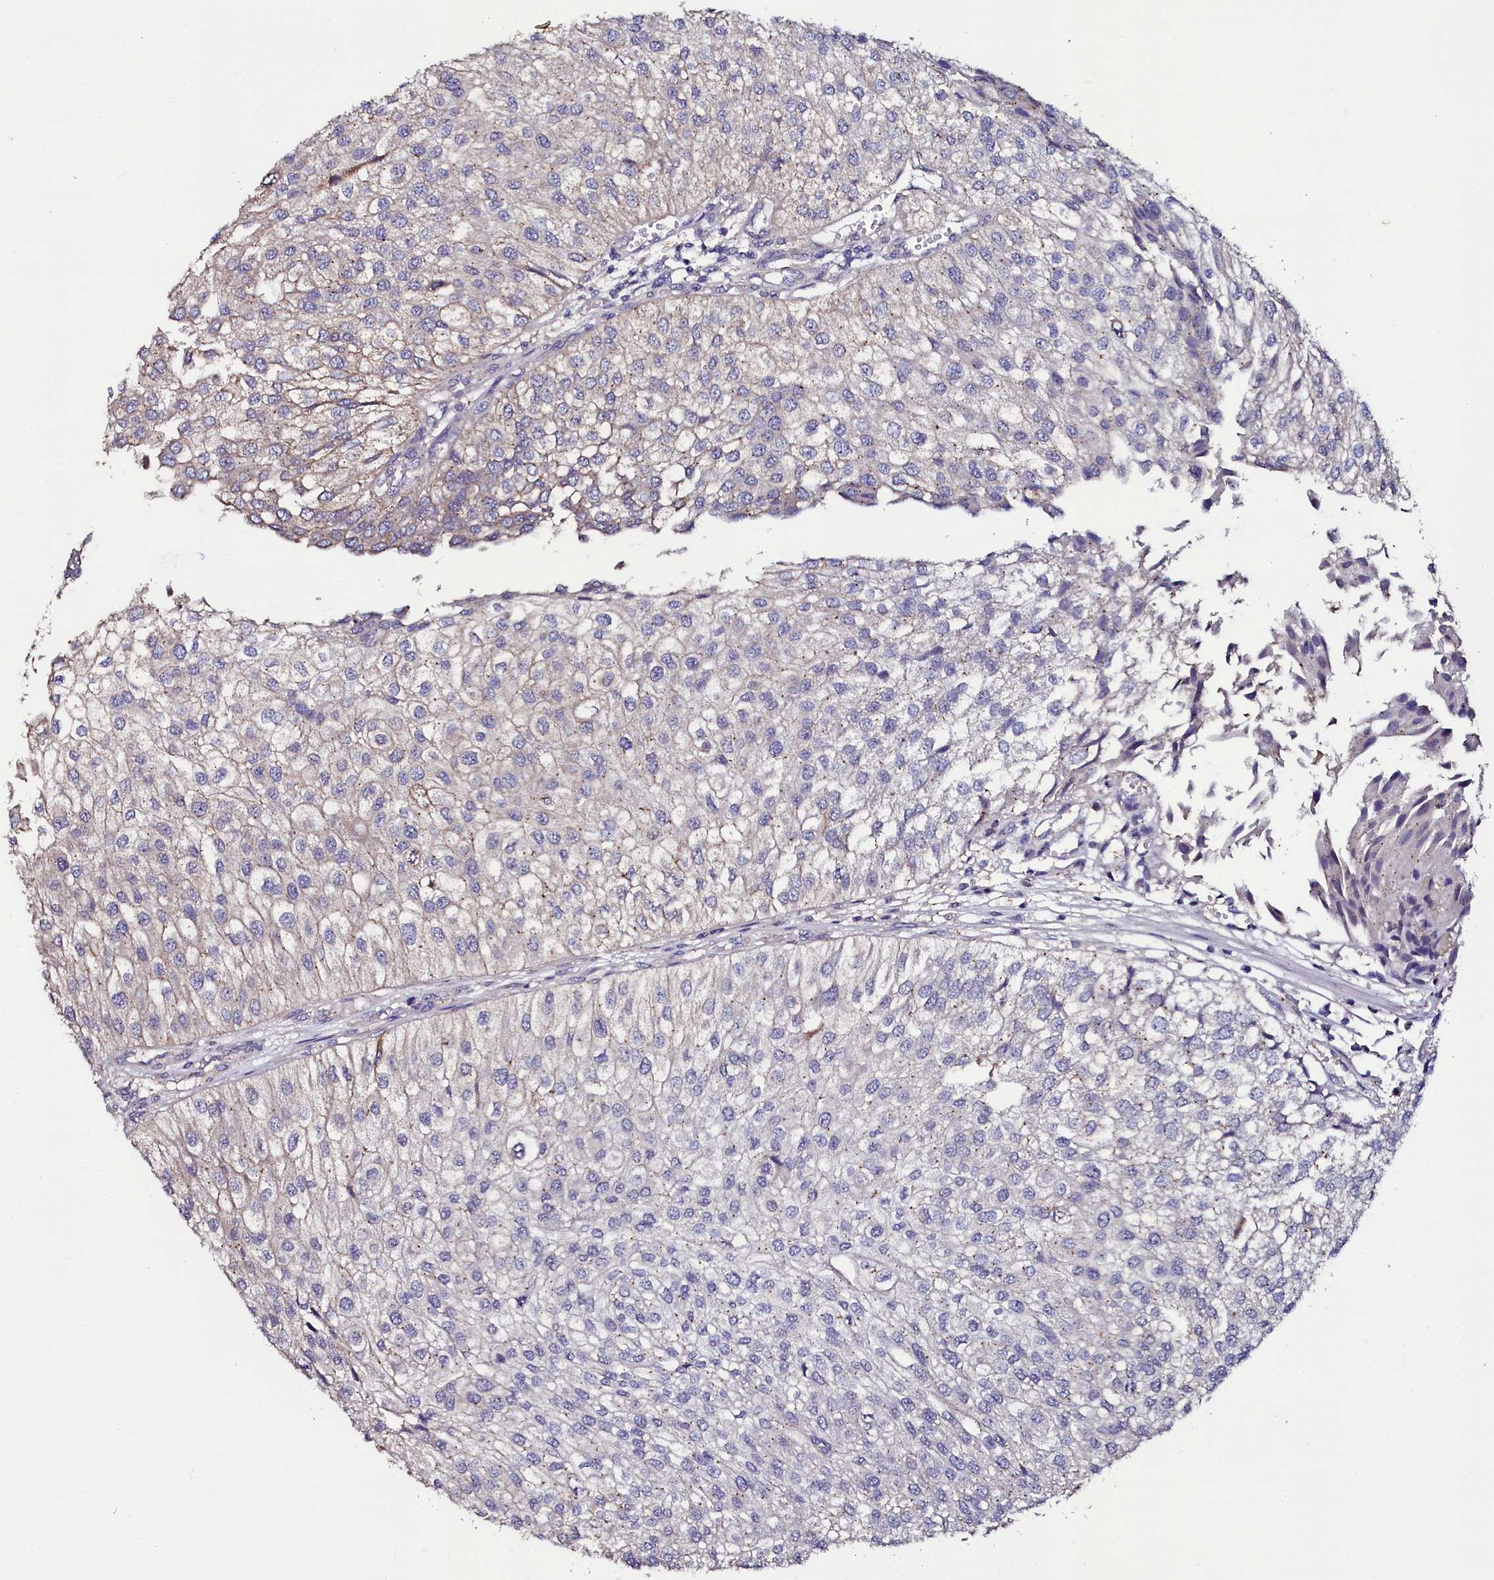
{"staining": {"intensity": "weak", "quantity": "<25%", "location": "cytoplasmic/membranous"}, "tissue": "urothelial cancer", "cell_type": "Tumor cells", "image_type": "cancer", "snomed": [{"axis": "morphology", "description": "Urothelial carcinoma, Low grade"}, {"axis": "topography", "description": "Urinary bladder"}], "caption": "Tumor cells show no significant expression in urothelial cancer.", "gene": "USPL1", "patient": {"sex": "female", "age": 89}}